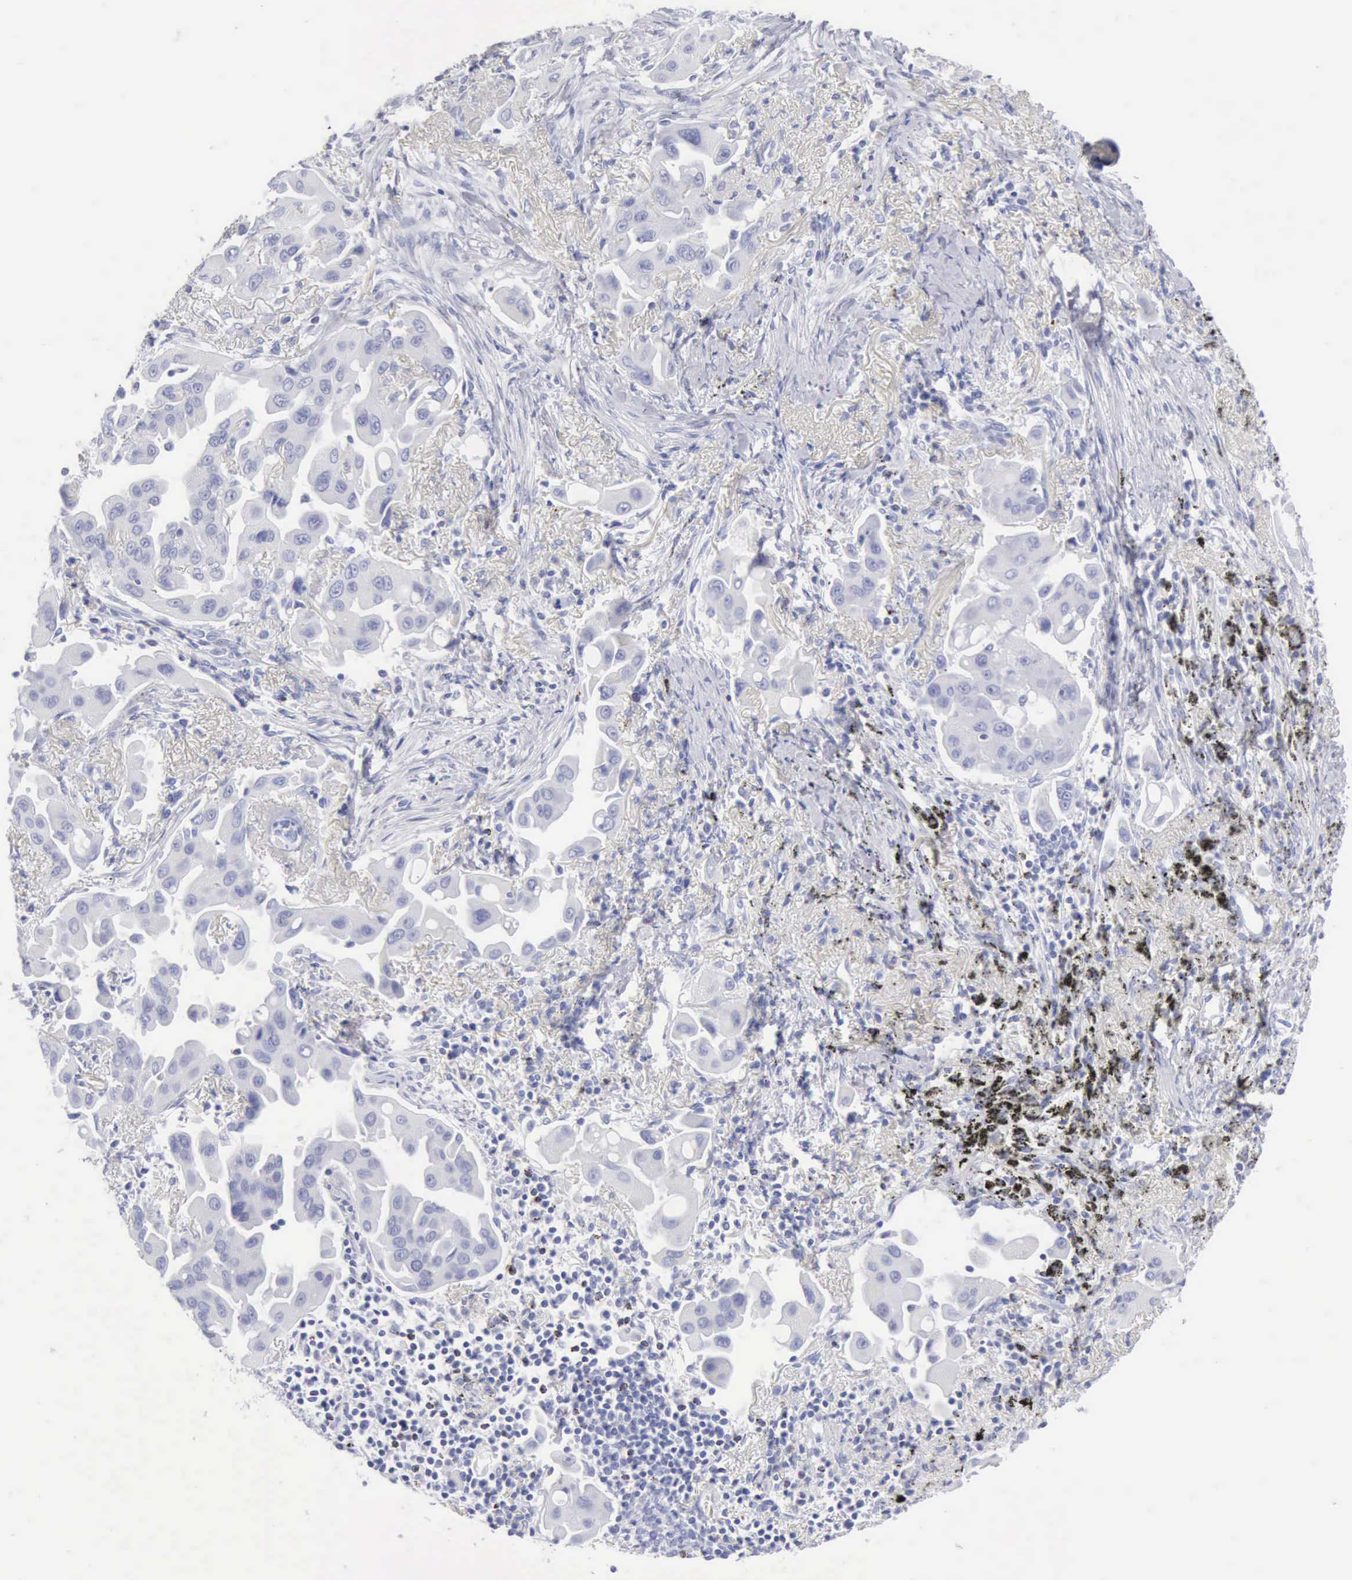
{"staining": {"intensity": "negative", "quantity": "none", "location": "none"}, "tissue": "lung cancer", "cell_type": "Tumor cells", "image_type": "cancer", "snomed": [{"axis": "morphology", "description": "Adenocarcinoma, NOS"}, {"axis": "topography", "description": "Lung"}], "caption": "DAB (3,3'-diaminobenzidine) immunohistochemical staining of lung cancer (adenocarcinoma) reveals no significant expression in tumor cells. Nuclei are stained in blue.", "gene": "GZMB", "patient": {"sex": "male", "age": 68}}